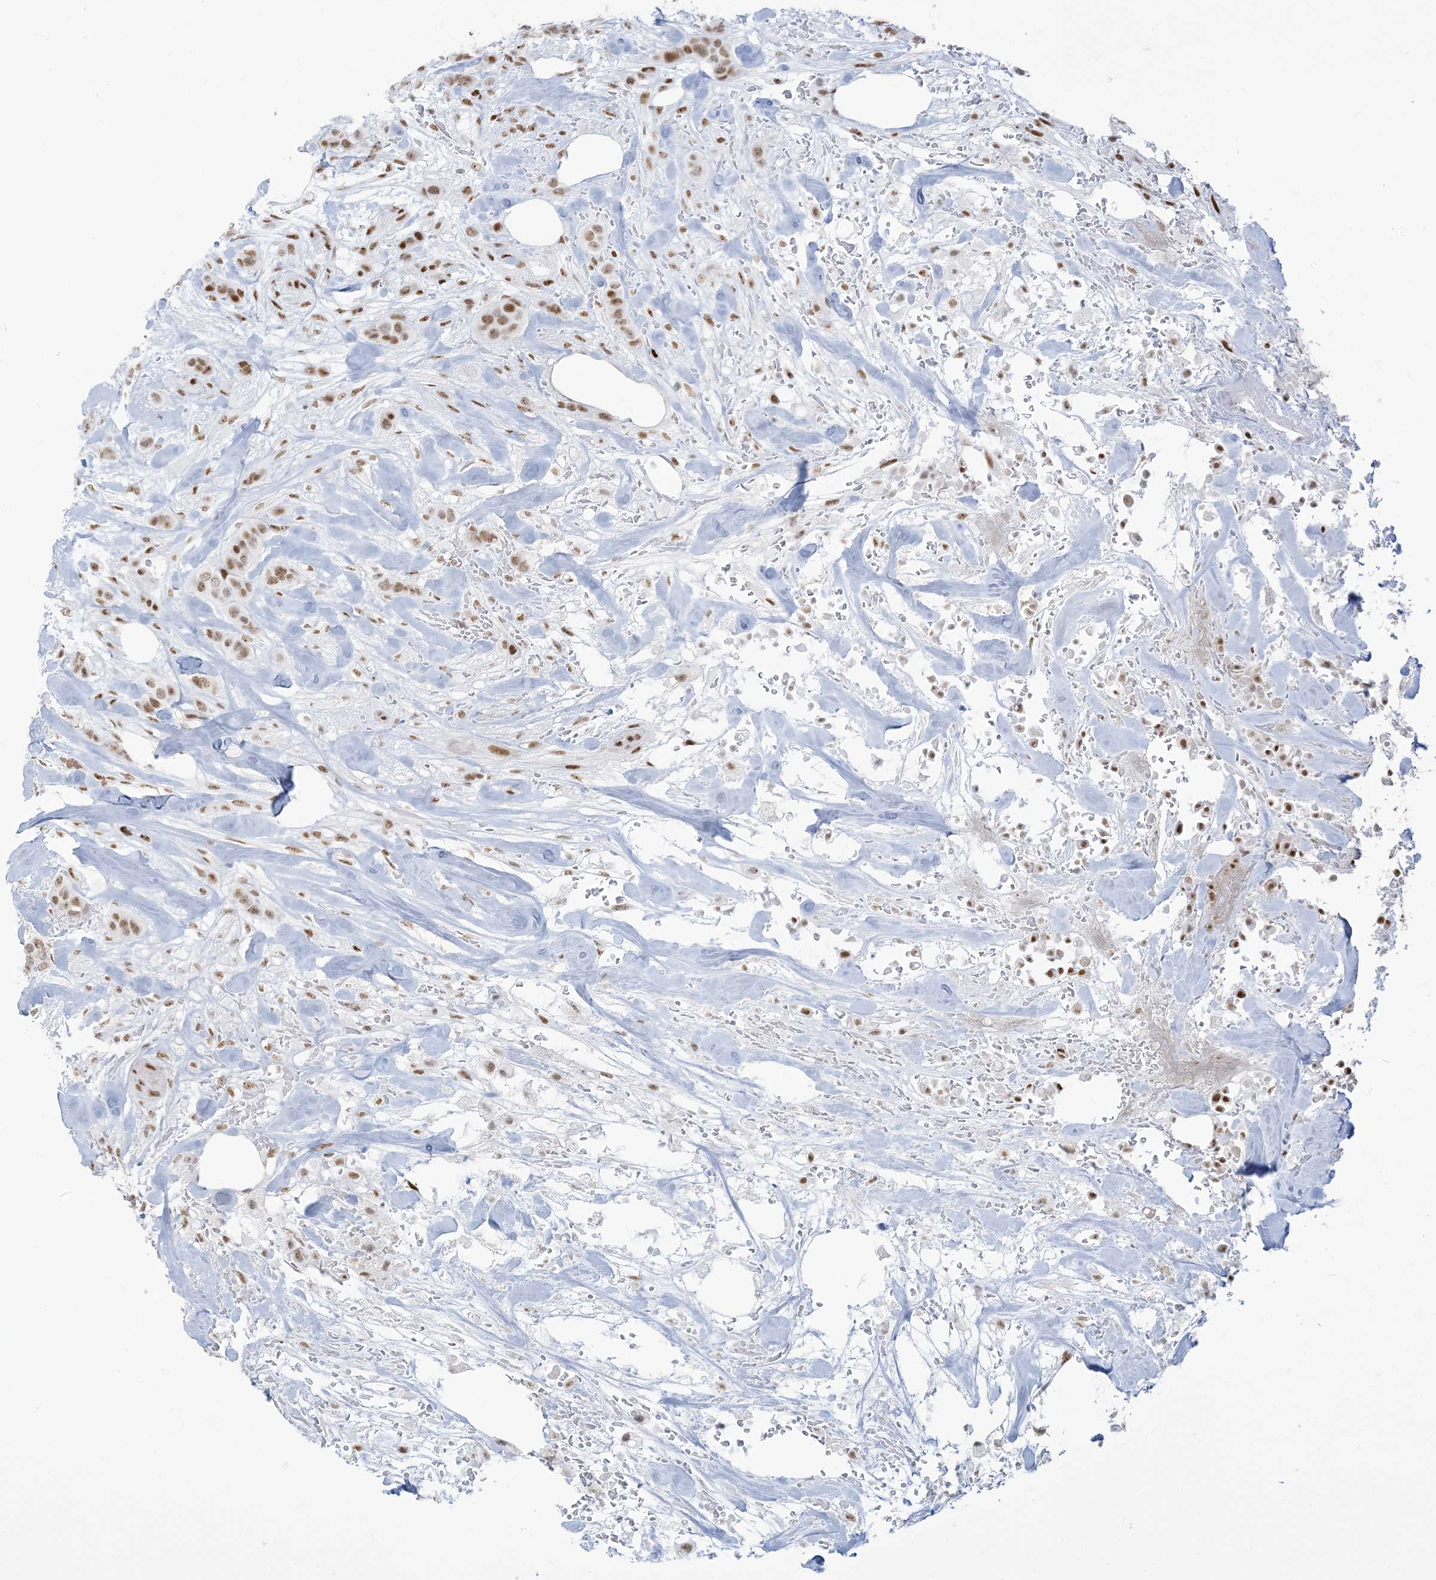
{"staining": {"intensity": "moderate", "quantity": ">75%", "location": "nuclear"}, "tissue": "breast cancer", "cell_type": "Tumor cells", "image_type": "cancer", "snomed": [{"axis": "morphology", "description": "Lobular carcinoma"}, {"axis": "topography", "description": "Breast"}], "caption": "Immunohistochemistry of human breast cancer (lobular carcinoma) exhibits medium levels of moderate nuclear expression in about >75% of tumor cells.", "gene": "STAG1", "patient": {"sex": "female", "age": 51}}